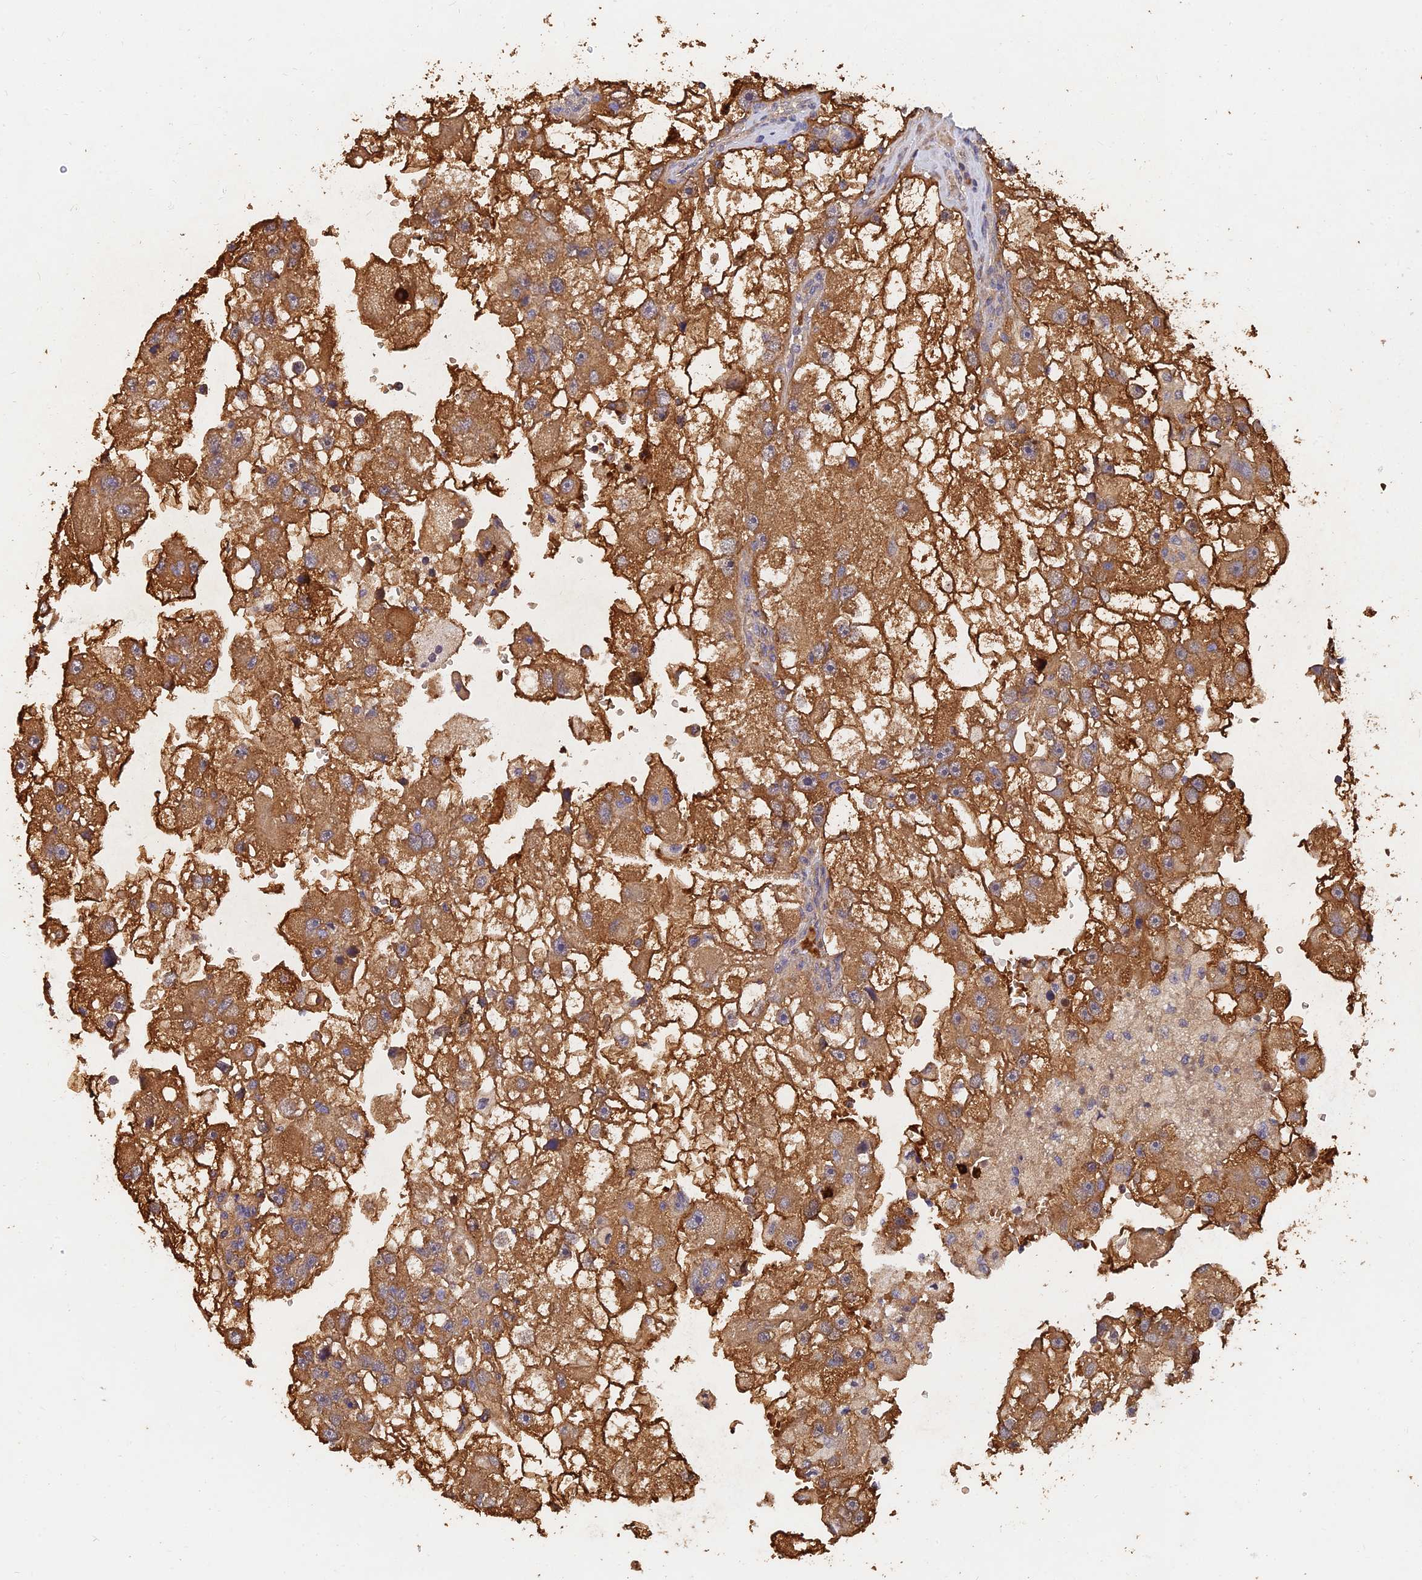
{"staining": {"intensity": "moderate", "quantity": ">75%", "location": "cytoplasmic/membranous"}, "tissue": "renal cancer", "cell_type": "Tumor cells", "image_type": "cancer", "snomed": [{"axis": "morphology", "description": "Adenocarcinoma, NOS"}, {"axis": "topography", "description": "Kidney"}], "caption": "There is medium levels of moderate cytoplasmic/membranous positivity in tumor cells of renal cancer, as demonstrated by immunohistochemical staining (brown color).", "gene": "SLC38A11", "patient": {"sex": "male", "age": 63}}